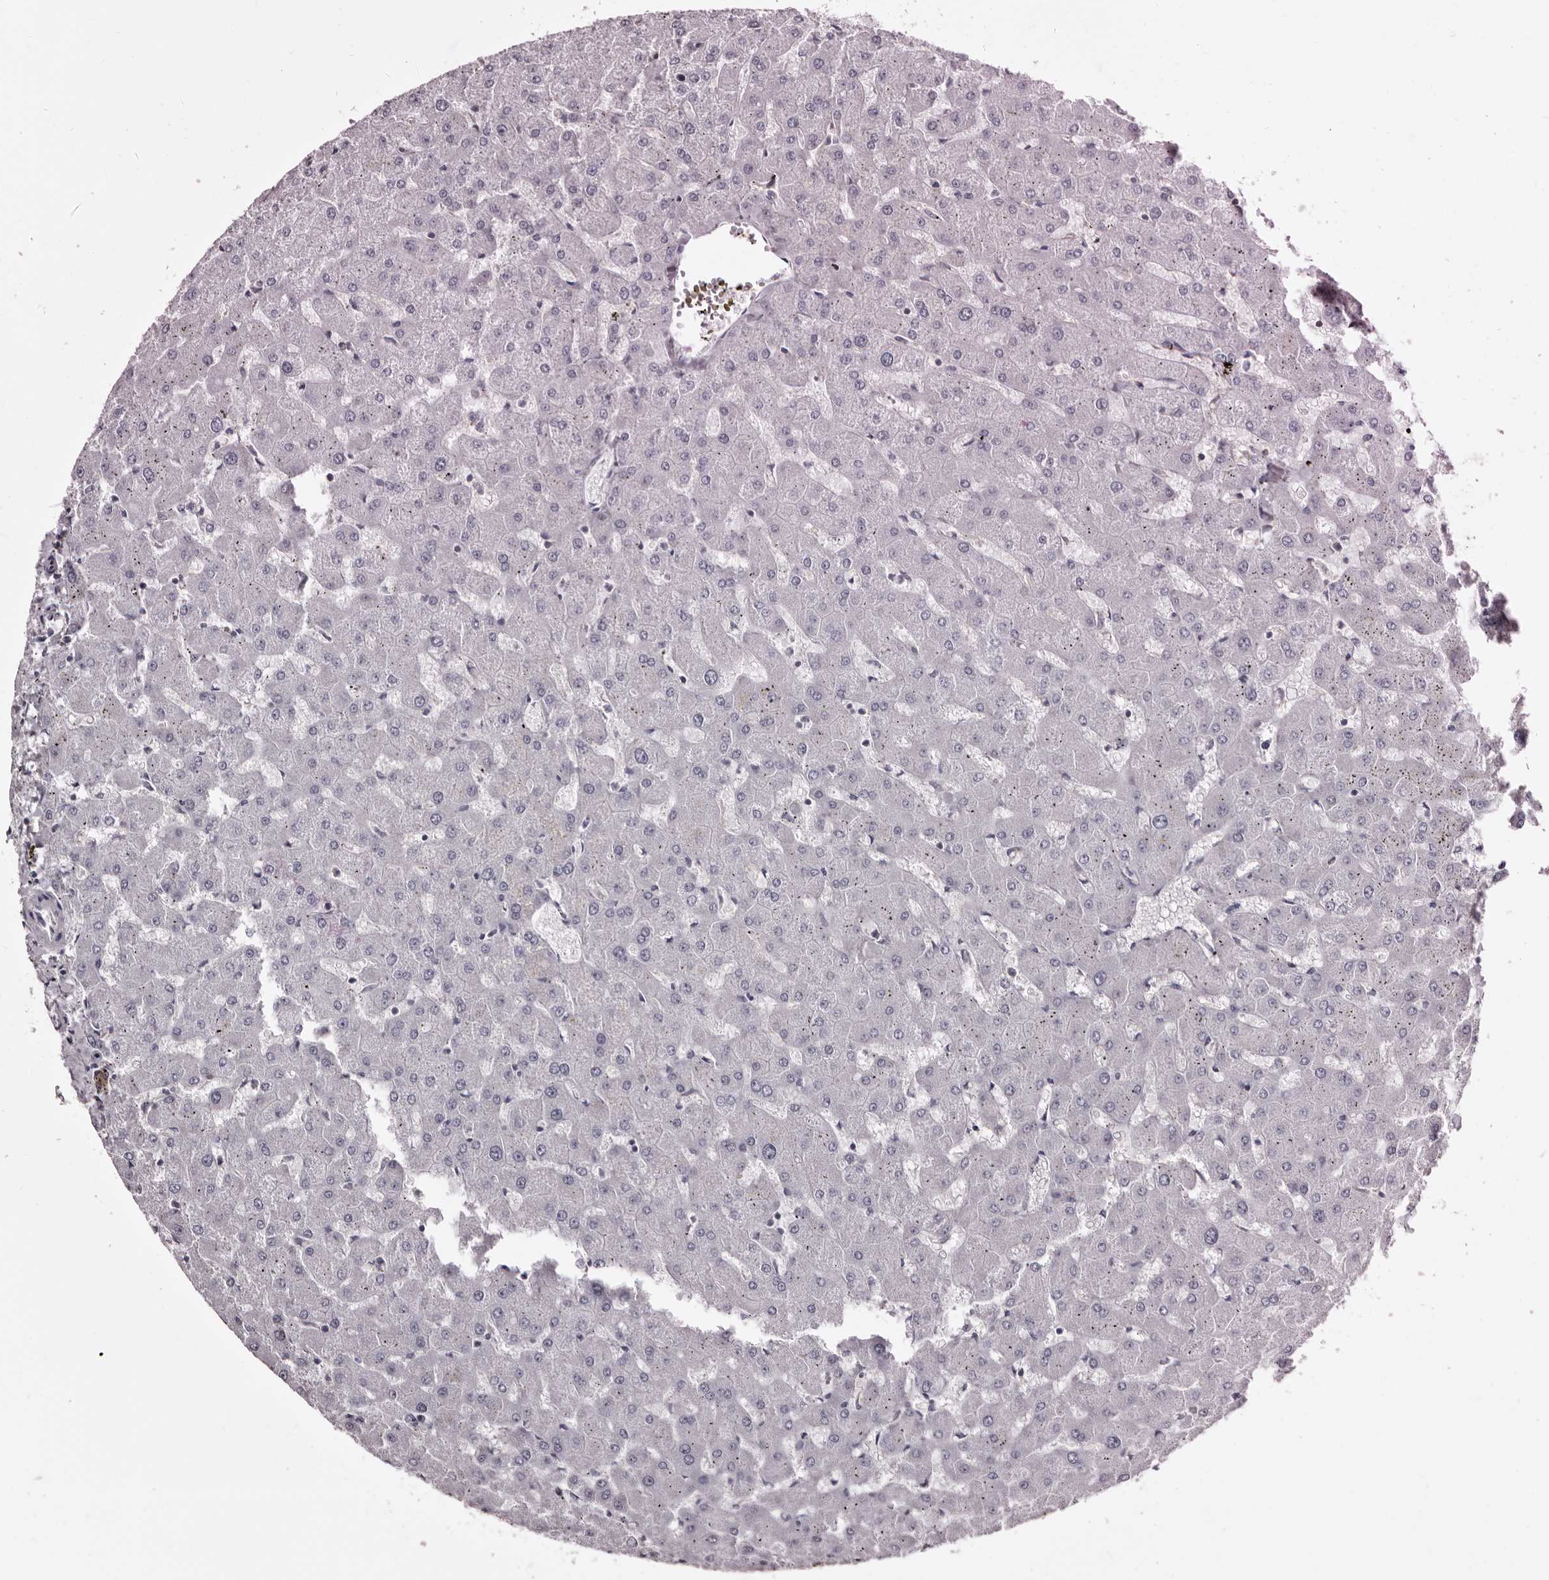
{"staining": {"intensity": "moderate", "quantity": ">75%", "location": "cytoplasmic/membranous"}, "tissue": "liver", "cell_type": "Cholangiocytes", "image_type": "normal", "snomed": [{"axis": "morphology", "description": "Normal tissue, NOS"}, {"axis": "topography", "description": "Liver"}], "caption": "Brown immunohistochemical staining in unremarkable human liver demonstrates moderate cytoplasmic/membranous positivity in approximately >75% of cholangiocytes.", "gene": "LAD1", "patient": {"sex": "female", "age": 63}}